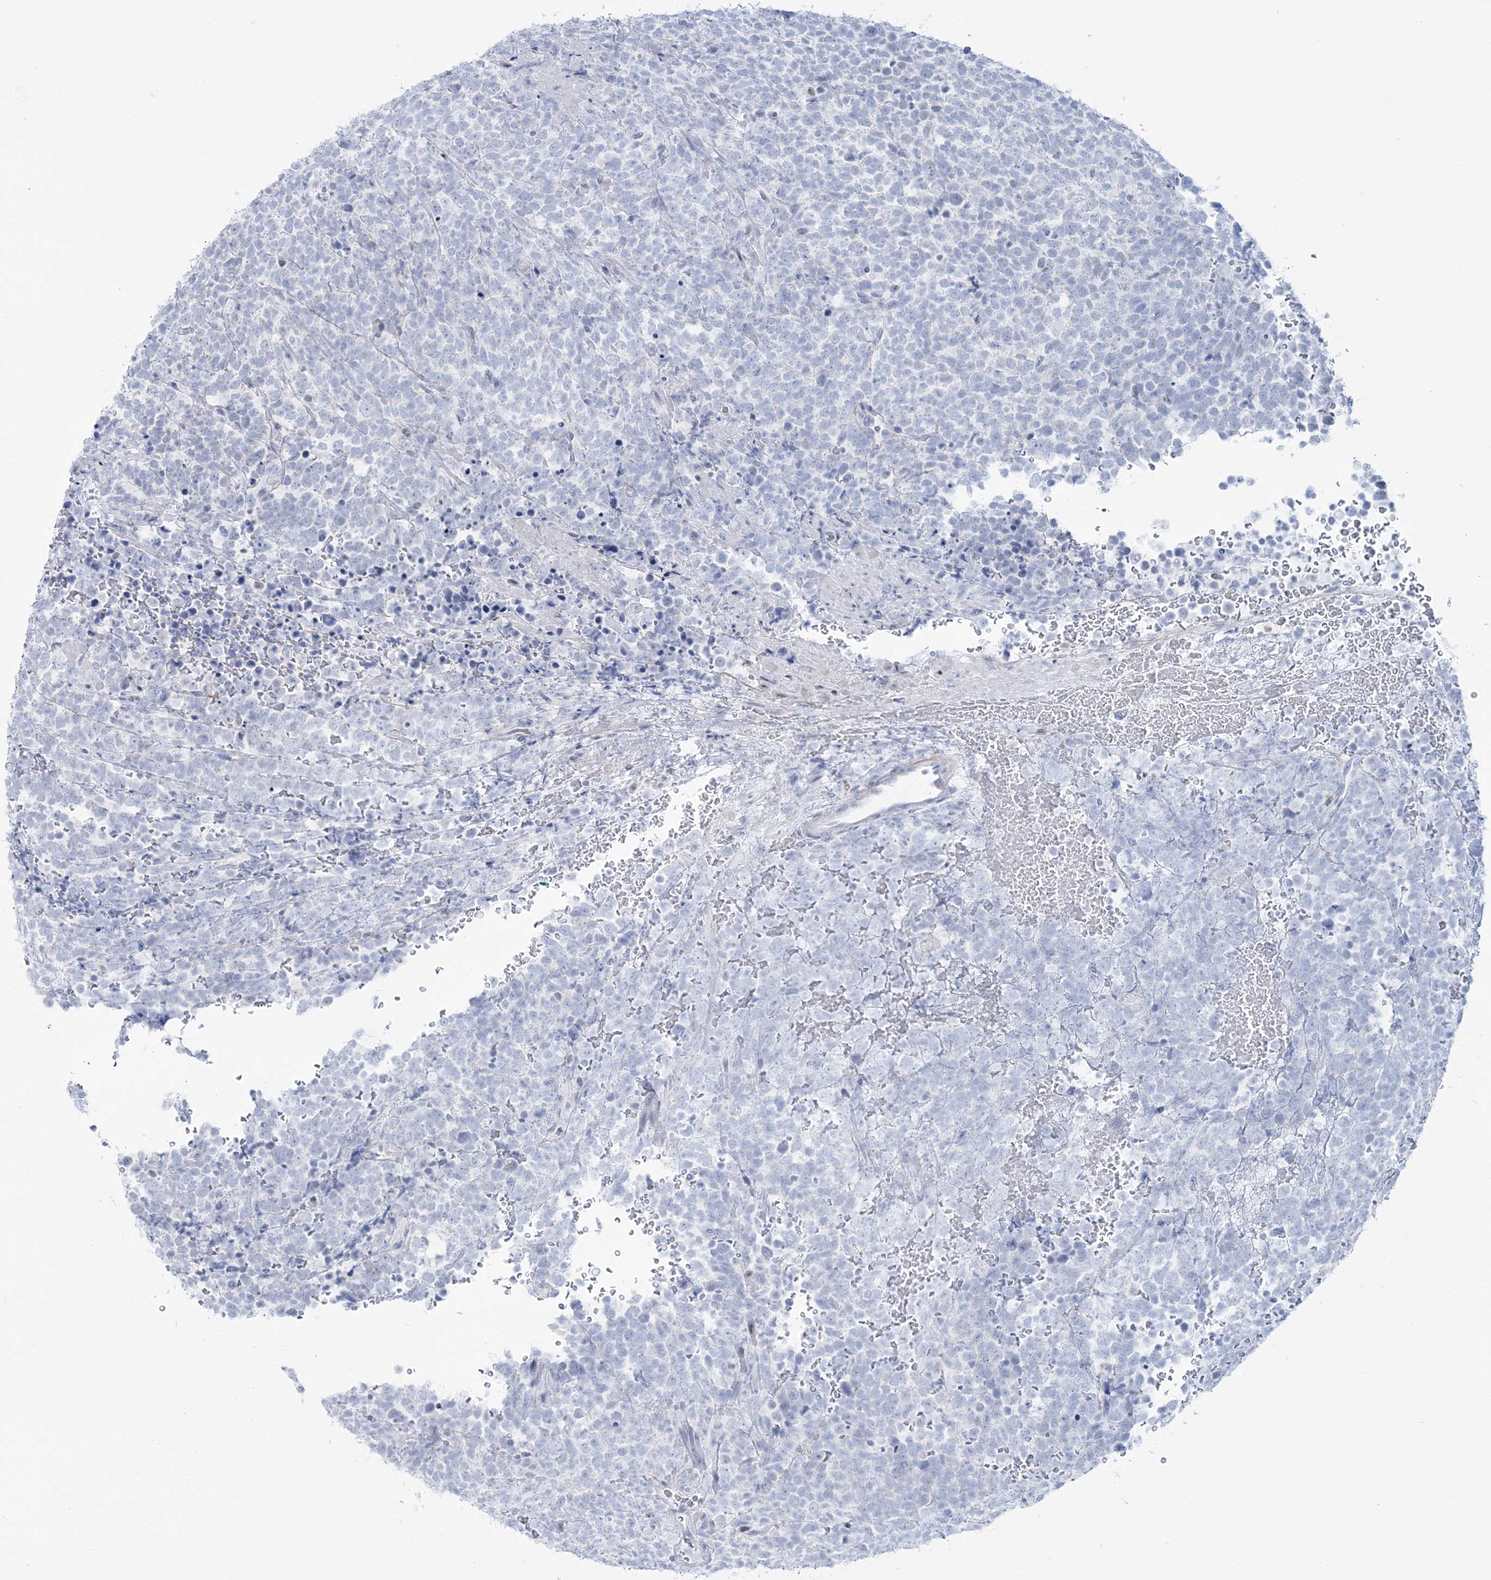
{"staining": {"intensity": "negative", "quantity": "none", "location": "none"}, "tissue": "urothelial cancer", "cell_type": "Tumor cells", "image_type": "cancer", "snomed": [{"axis": "morphology", "description": "Urothelial carcinoma, High grade"}, {"axis": "topography", "description": "Urinary bladder"}], "caption": "Human urothelial cancer stained for a protein using immunohistochemistry exhibits no positivity in tumor cells.", "gene": "ZNF843", "patient": {"sex": "female", "age": 82}}